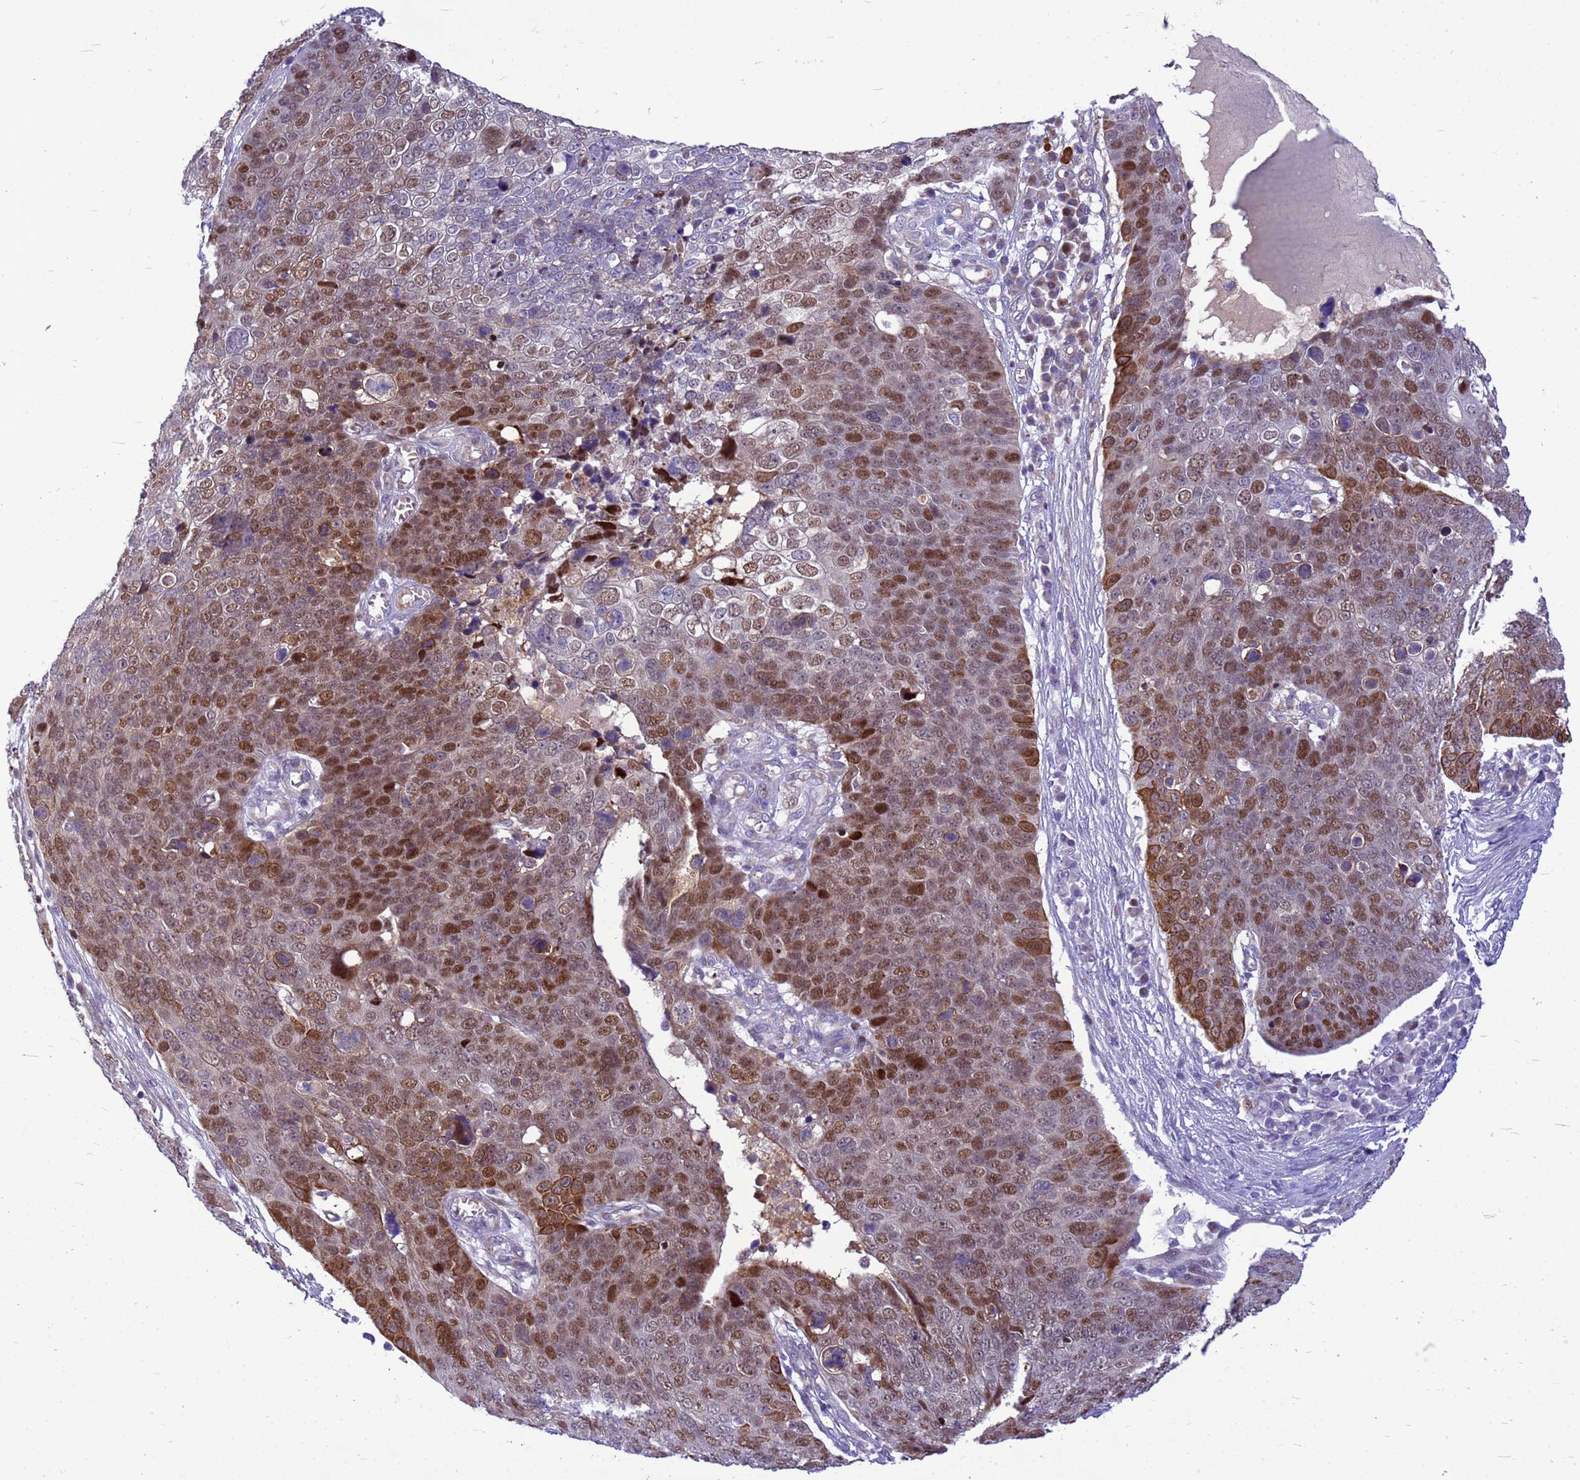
{"staining": {"intensity": "moderate", "quantity": ">75%", "location": "nuclear"}, "tissue": "skin cancer", "cell_type": "Tumor cells", "image_type": "cancer", "snomed": [{"axis": "morphology", "description": "Squamous cell carcinoma, NOS"}, {"axis": "topography", "description": "Skin"}], "caption": "Approximately >75% of tumor cells in squamous cell carcinoma (skin) reveal moderate nuclear protein expression as visualized by brown immunohistochemical staining.", "gene": "ADAMTS7", "patient": {"sex": "male", "age": 71}}